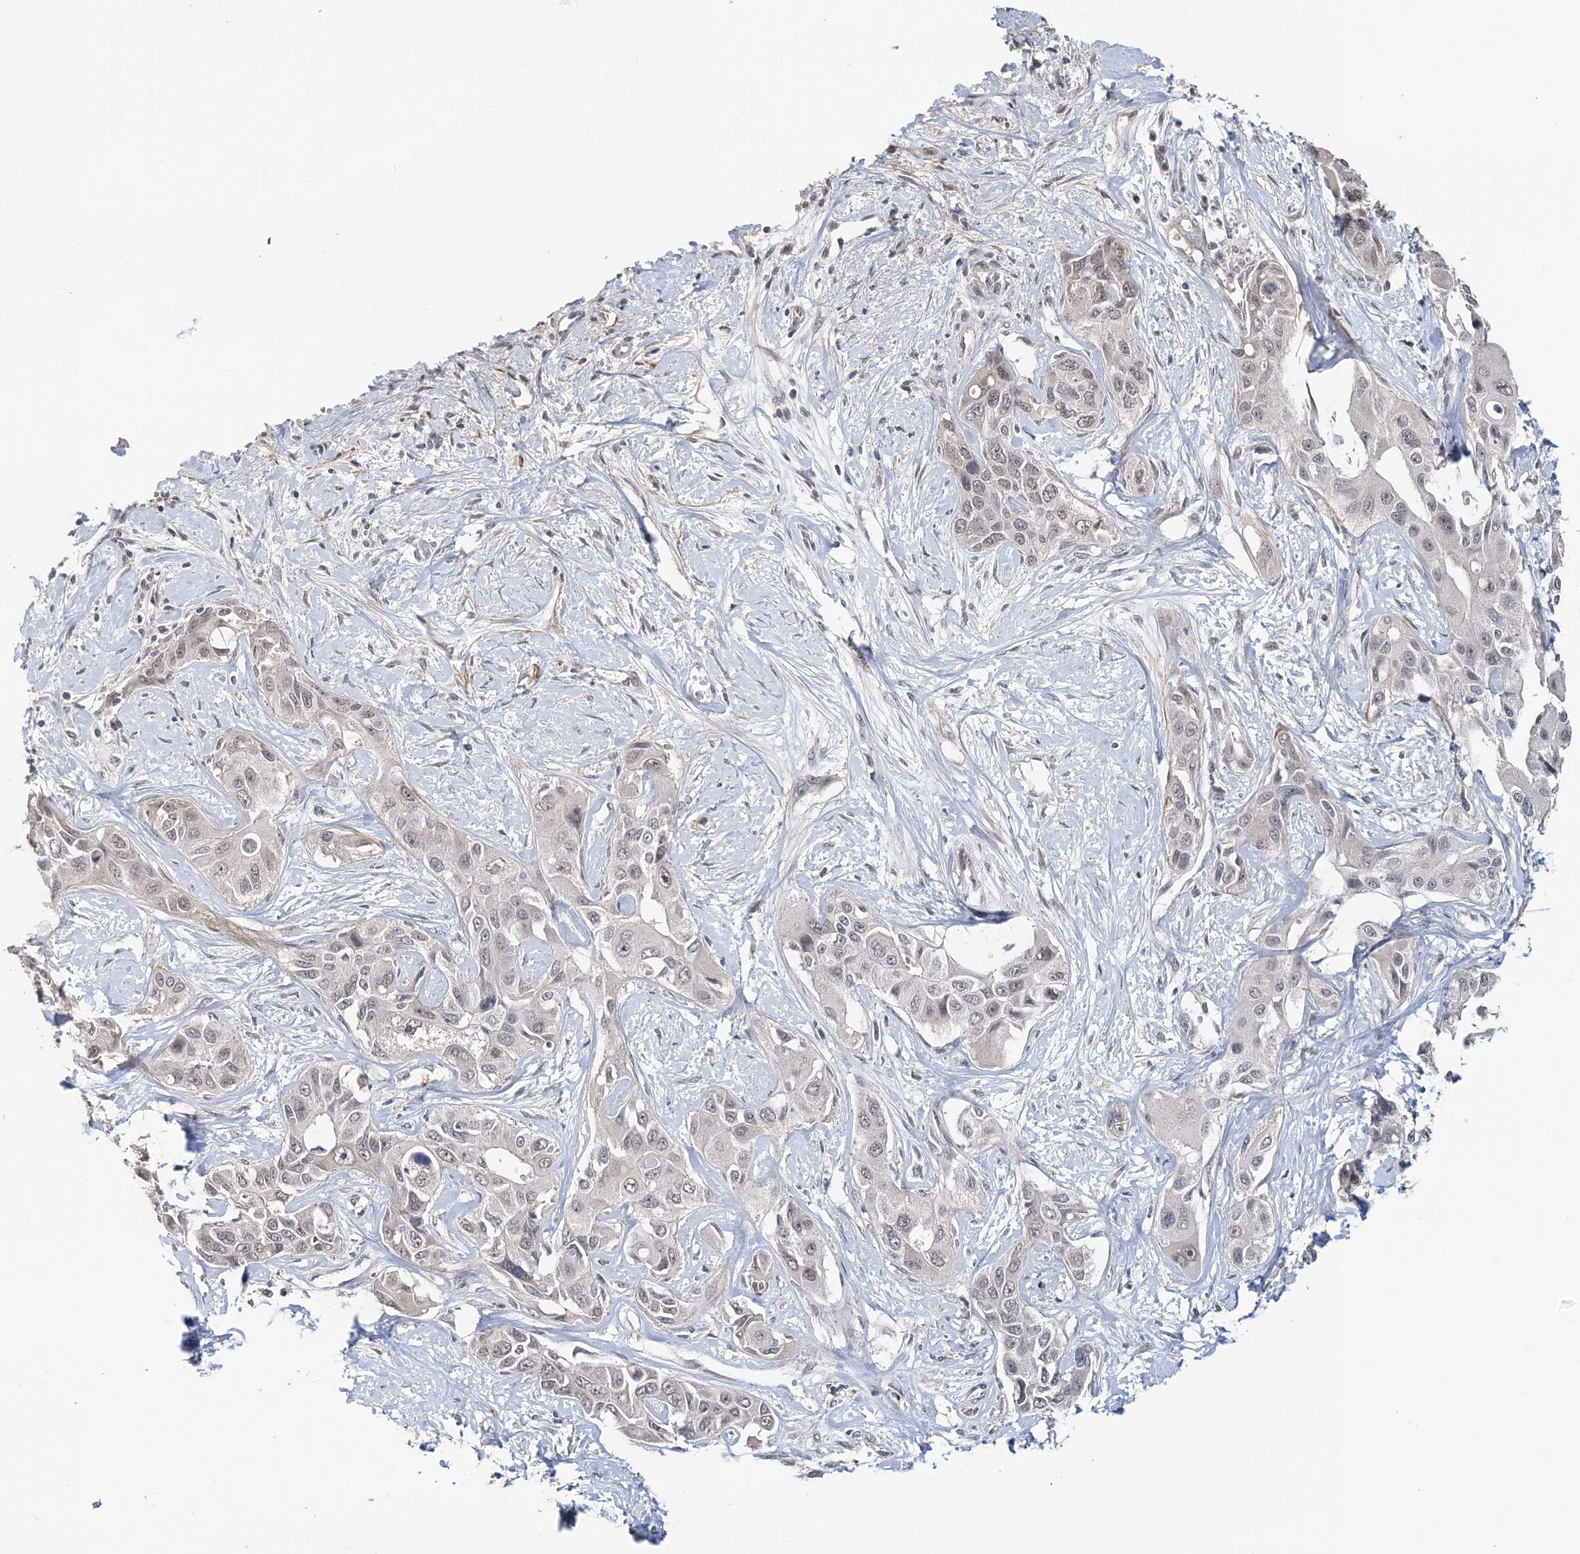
{"staining": {"intensity": "negative", "quantity": "none", "location": "none"}, "tissue": "liver cancer", "cell_type": "Tumor cells", "image_type": "cancer", "snomed": [{"axis": "morphology", "description": "Cholangiocarcinoma"}, {"axis": "topography", "description": "Liver"}], "caption": "Immunohistochemical staining of human liver cholangiocarcinoma shows no significant positivity in tumor cells.", "gene": "TSHZ2", "patient": {"sex": "male", "age": 59}}